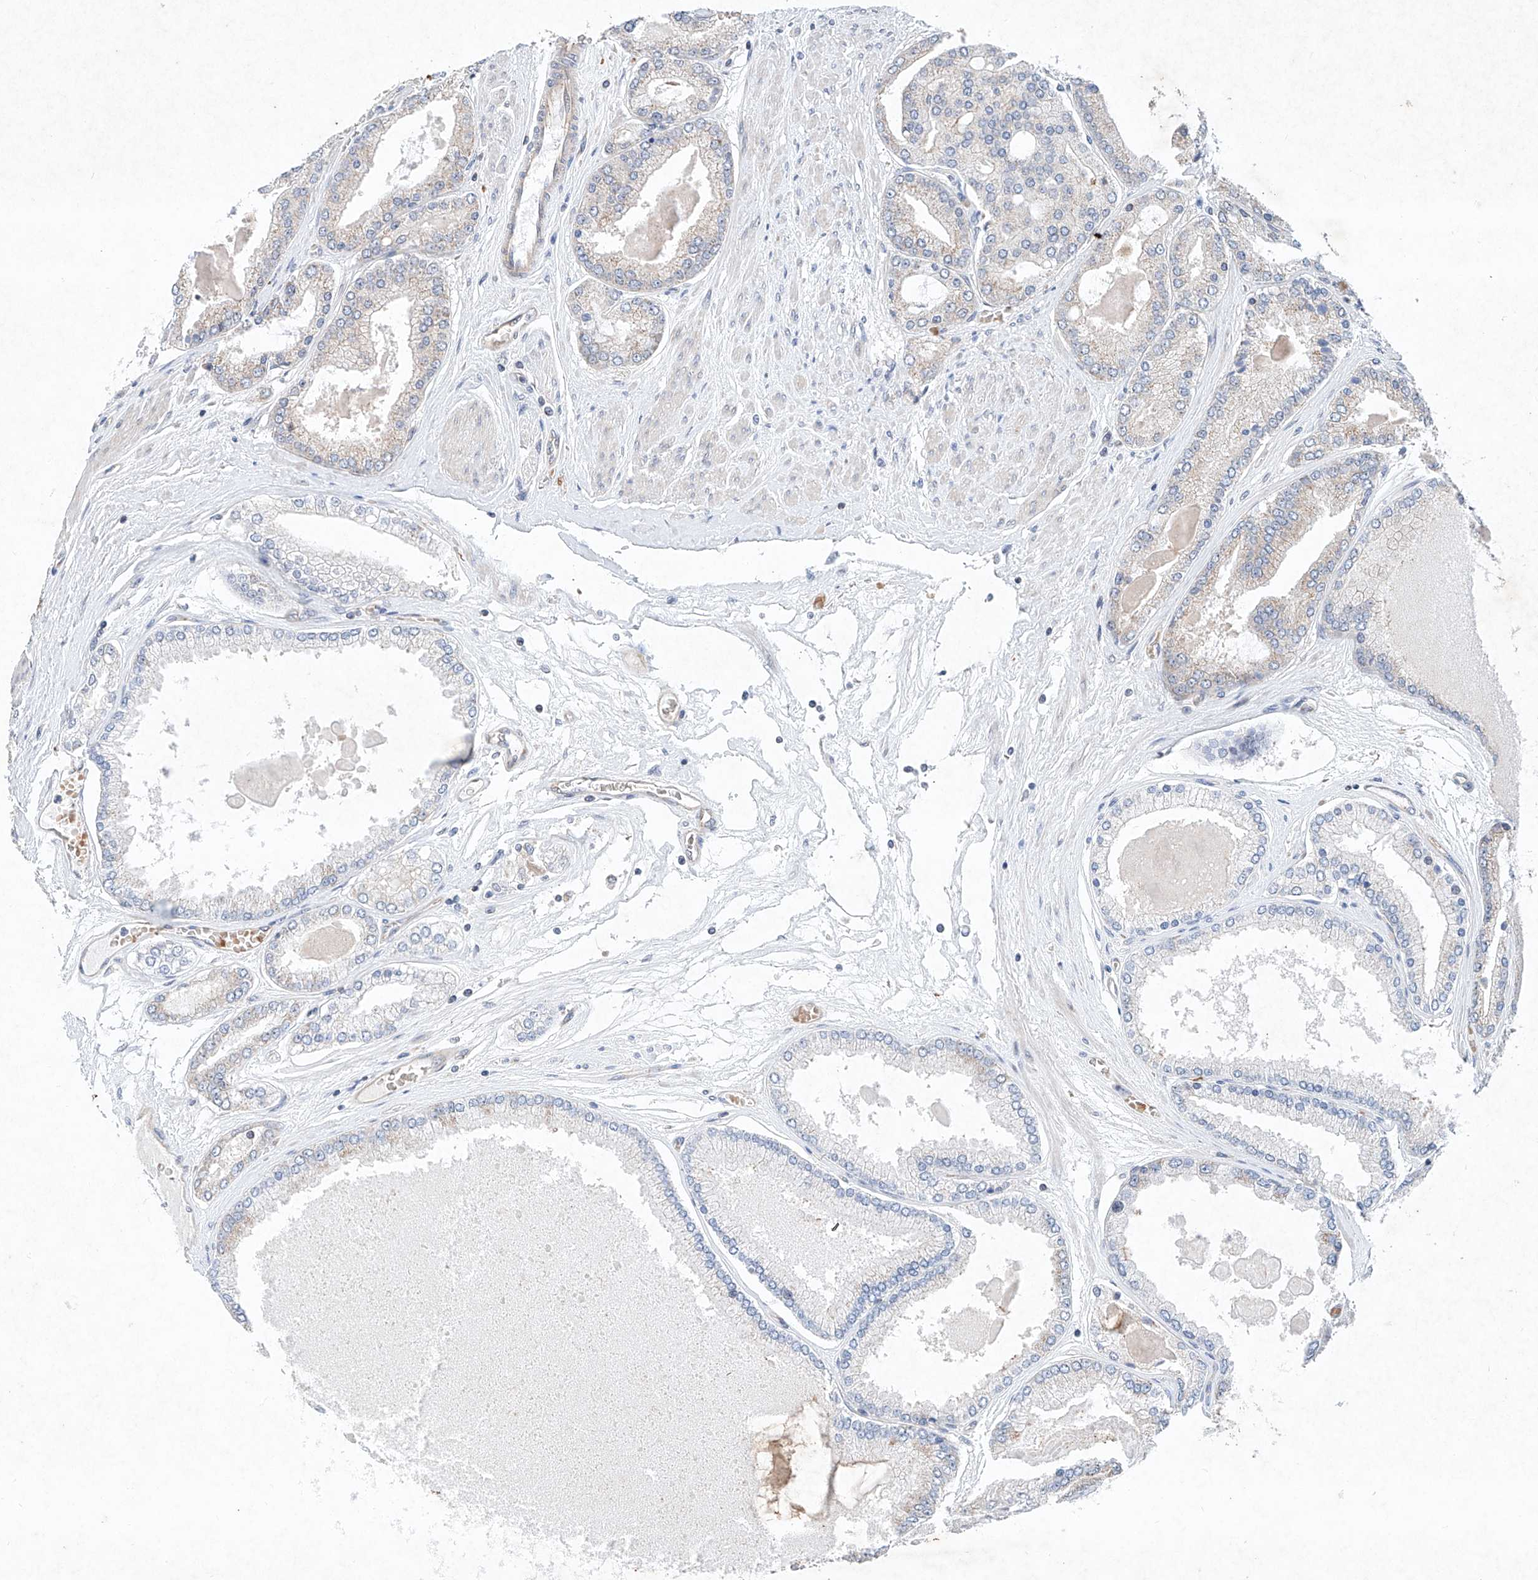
{"staining": {"intensity": "weak", "quantity": "<25%", "location": "cytoplasmic/membranous"}, "tissue": "prostate cancer", "cell_type": "Tumor cells", "image_type": "cancer", "snomed": [{"axis": "morphology", "description": "Adenocarcinoma, High grade"}, {"axis": "topography", "description": "Prostate"}], "caption": "A high-resolution micrograph shows immunohistochemistry (IHC) staining of prostate cancer, which exhibits no significant expression in tumor cells.", "gene": "FASTK", "patient": {"sex": "male", "age": 59}}